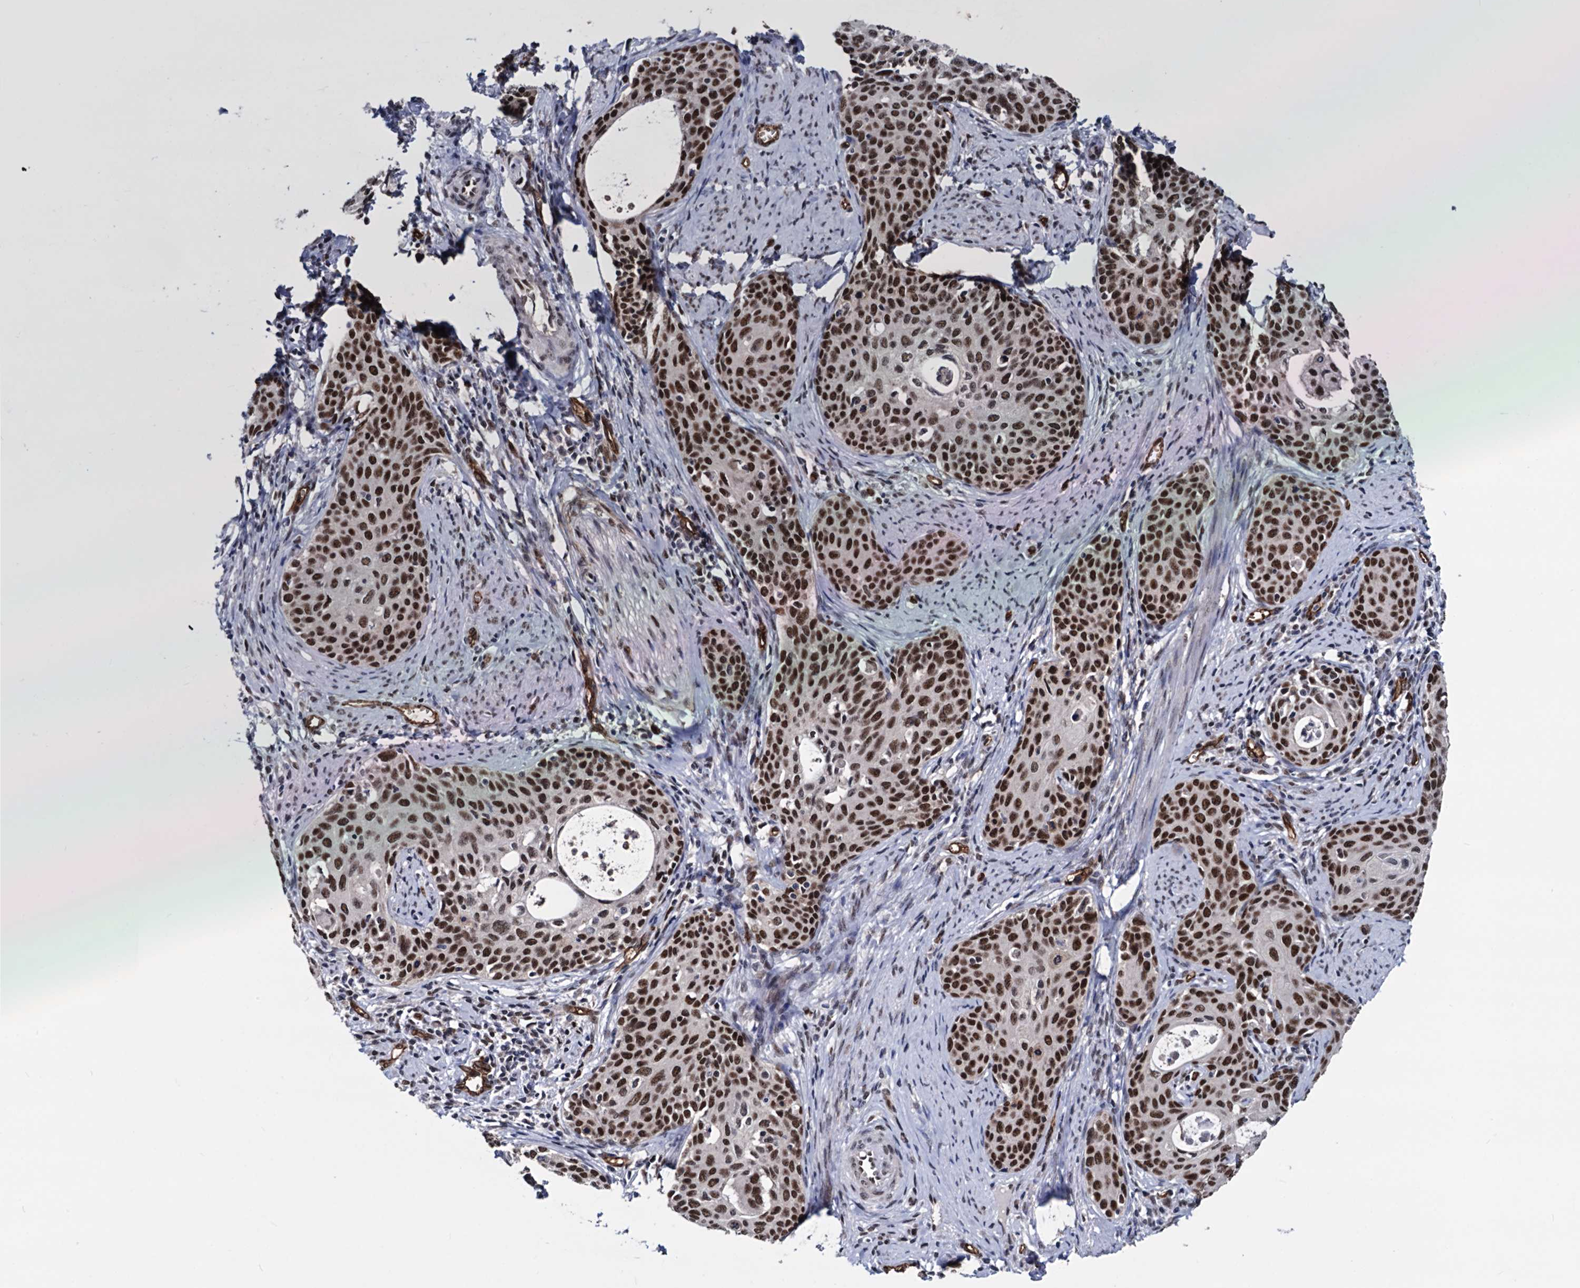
{"staining": {"intensity": "strong", "quantity": ">75%", "location": "nuclear"}, "tissue": "cervical cancer", "cell_type": "Tumor cells", "image_type": "cancer", "snomed": [{"axis": "morphology", "description": "Squamous cell carcinoma, NOS"}, {"axis": "topography", "description": "Cervix"}], "caption": "The image demonstrates a brown stain indicating the presence of a protein in the nuclear of tumor cells in cervical cancer (squamous cell carcinoma).", "gene": "GALNT11", "patient": {"sex": "female", "age": 52}}